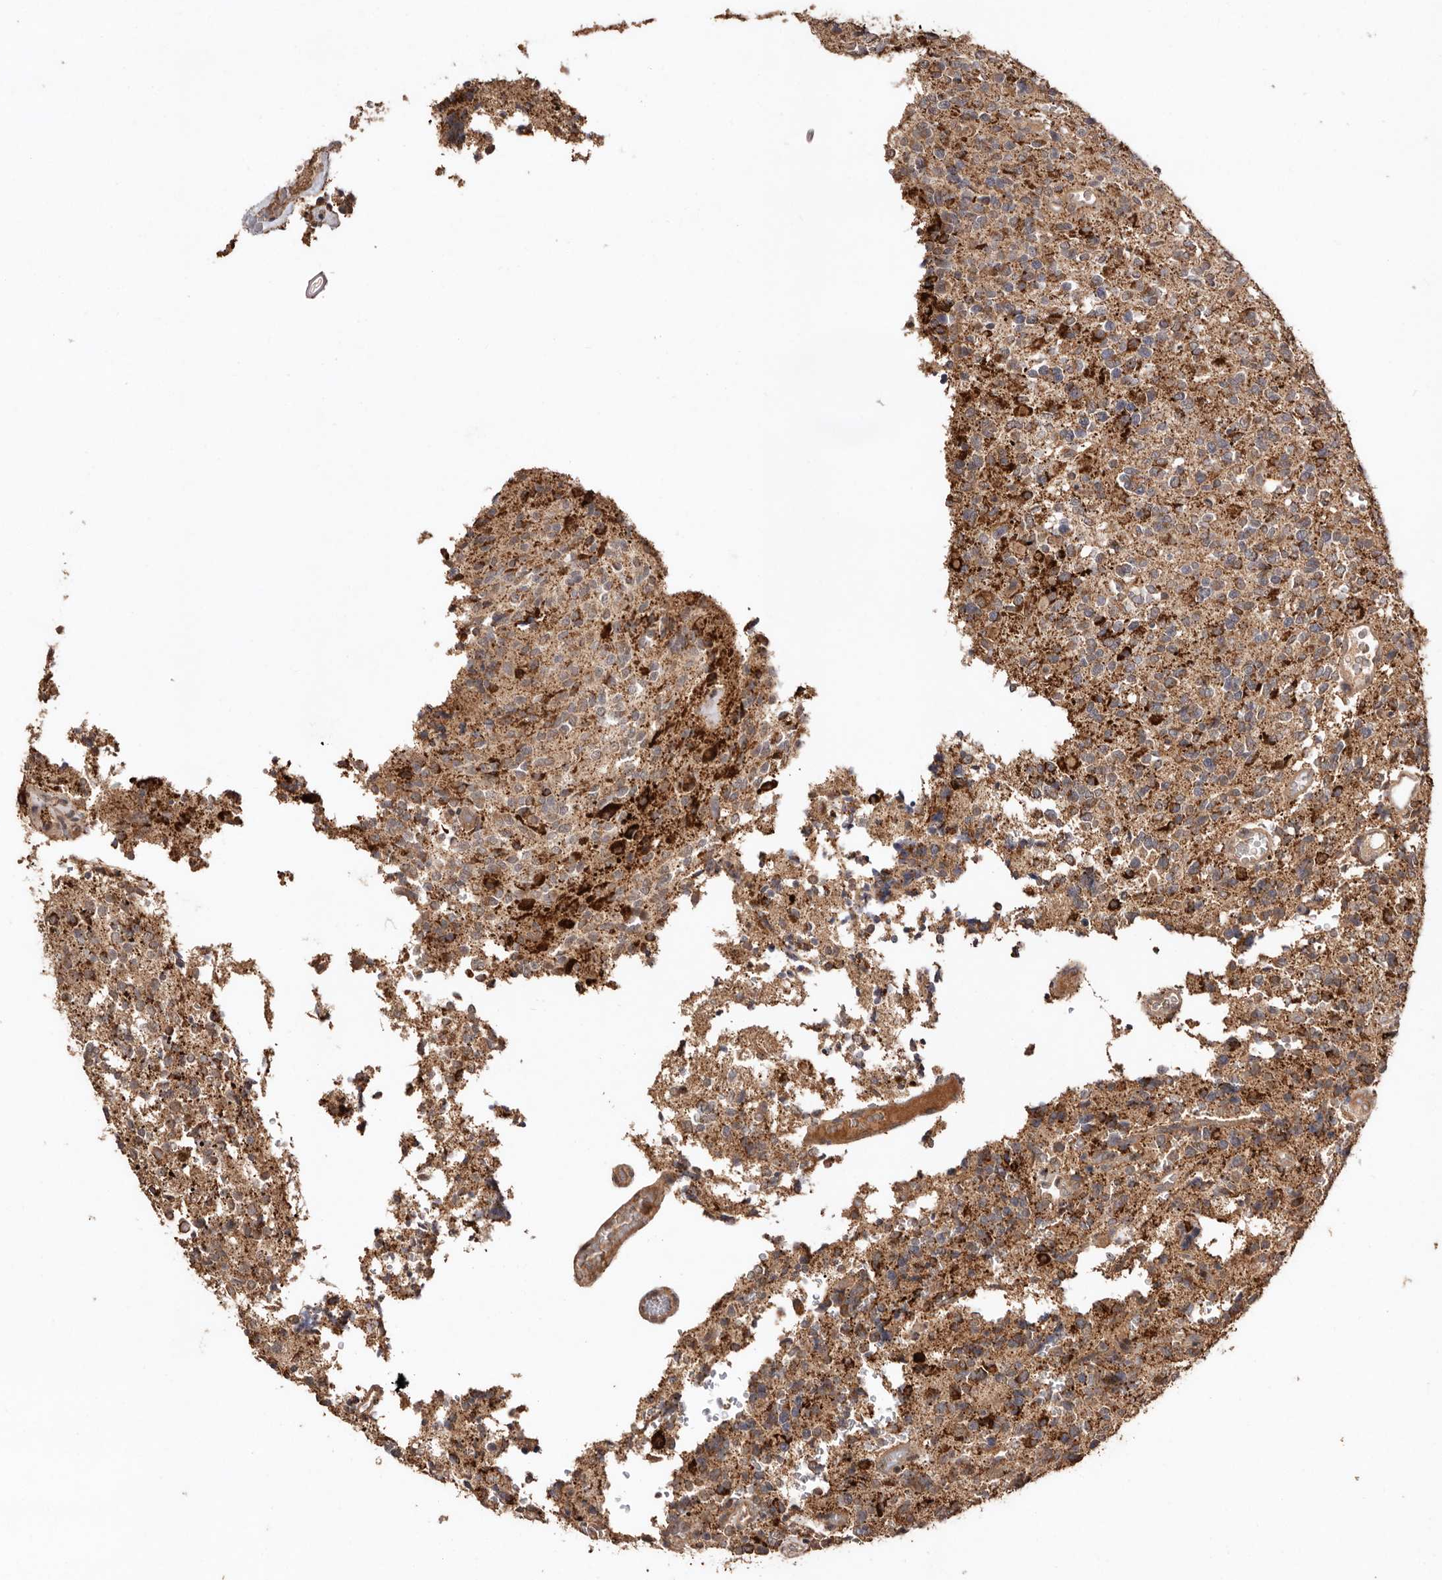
{"staining": {"intensity": "moderate", "quantity": ">75%", "location": "cytoplasmic/membranous"}, "tissue": "glioma", "cell_type": "Tumor cells", "image_type": "cancer", "snomed": [{"axis": "morphology", "description": "Glioma, malignant, High grade"}, {"axis": "topography", "description": "Brain"}], "caption": "The photomicrograph exhibits staining of malignant glioma (high-grade), revealing moderate cytoplasmic/membranous protein expression (brown color) within tumor cells. (DAB (3,3'-diaminobenzidine) = brown stain, brightfield microscopy at high magnification).", "gene": "RWDD1", "patient": {"sex": "male", "age": 34}}